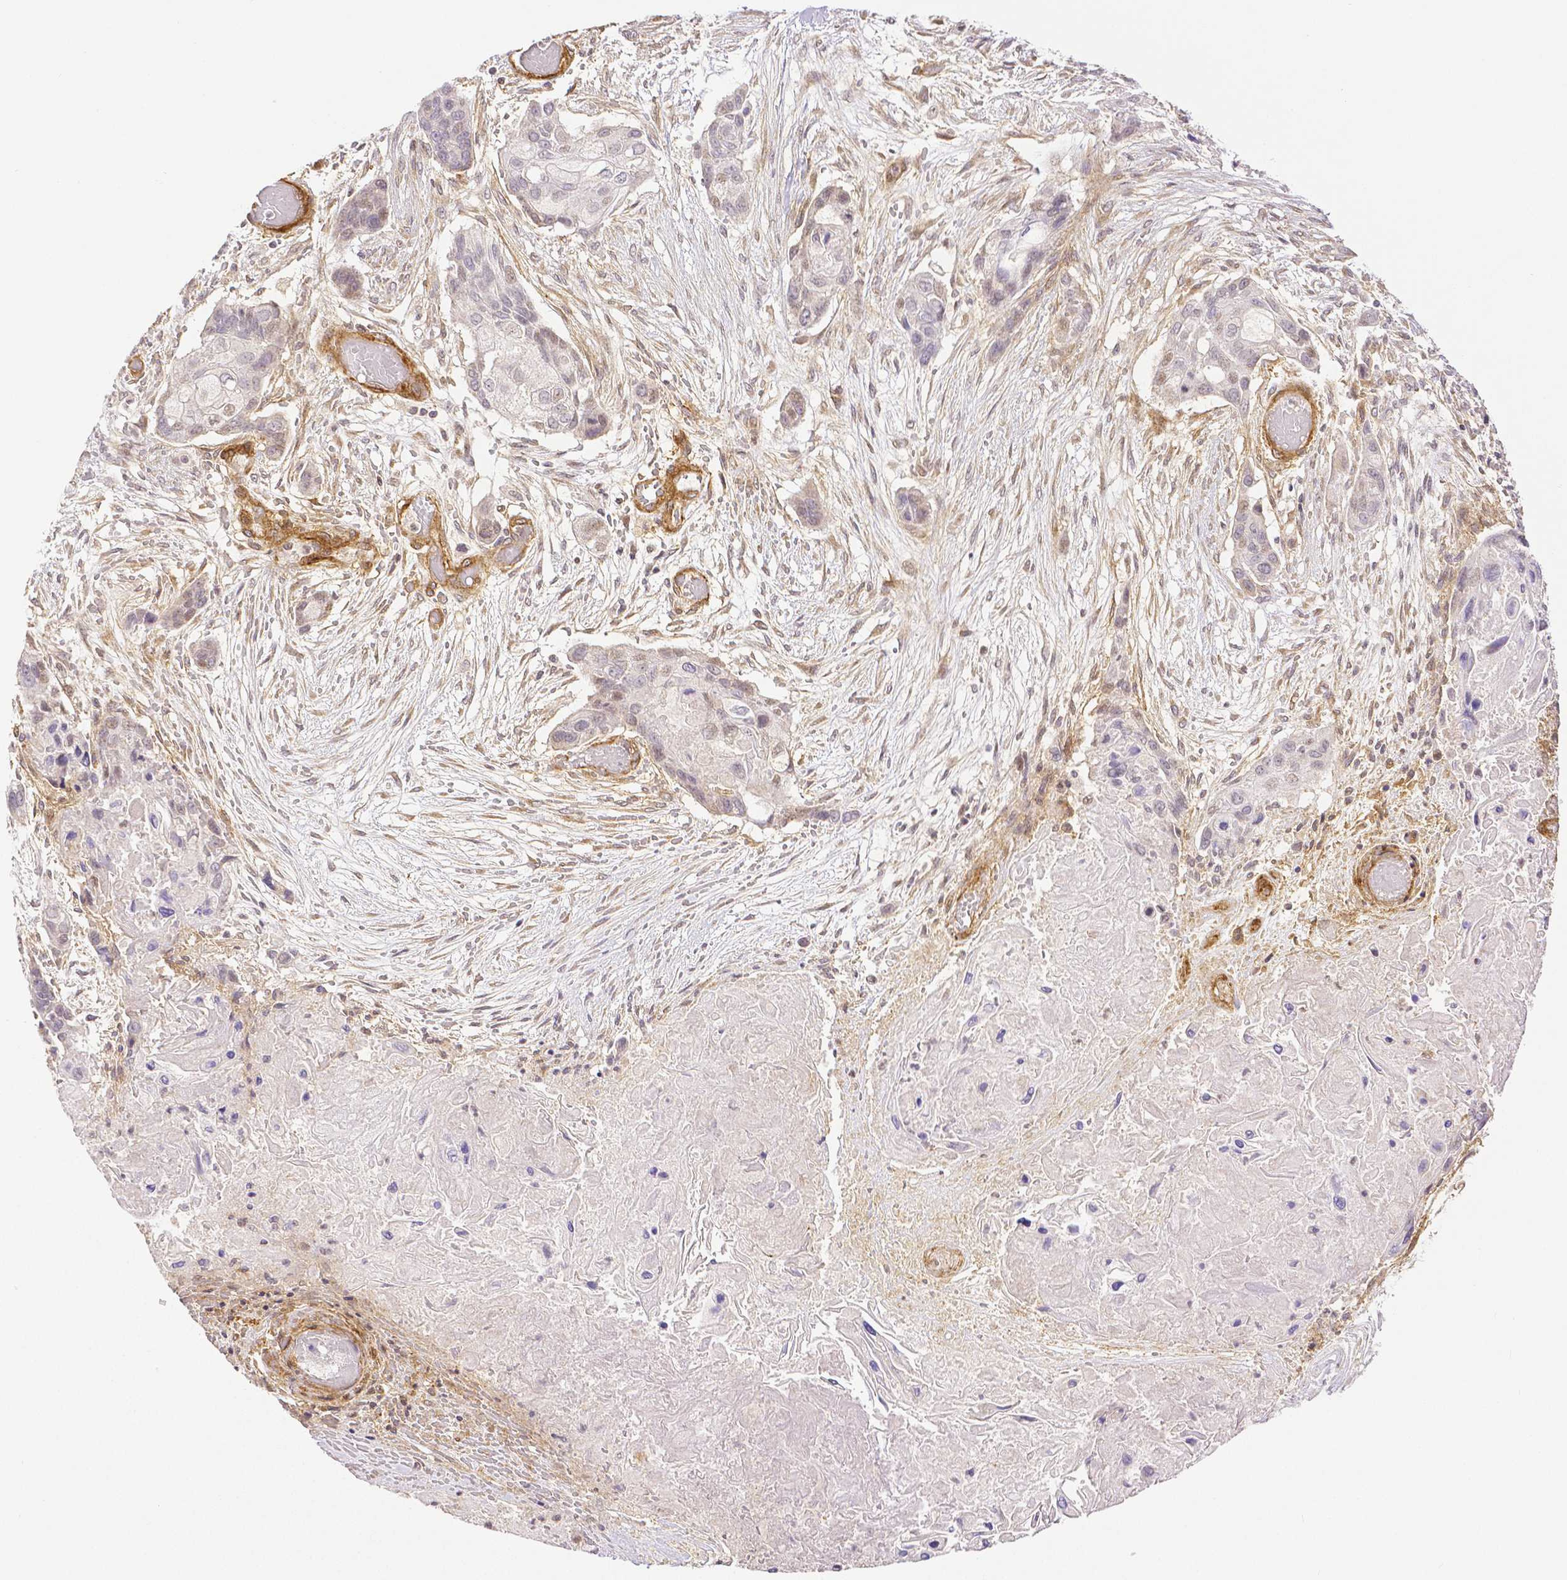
{"staining": {"intensity": "negative", "quantity": "none", "location": "none"}, "tissue": "lung cancer", "cell_type": "Tumor cells", "image_type": "cancer", "snomed": [{"axis": "morphology", "description": "Squamous cell carcinoma, NOS"}, {"axis": "topography", "description": "Lung"}], "caption": "High power microscopy histopathology image of an immunohistochemistry (IHC) micrograph of lung cancer, revealing no significant staining in tumor cells.", "gene": "THY1", "patient": {"sex": "male", "age": 69}}